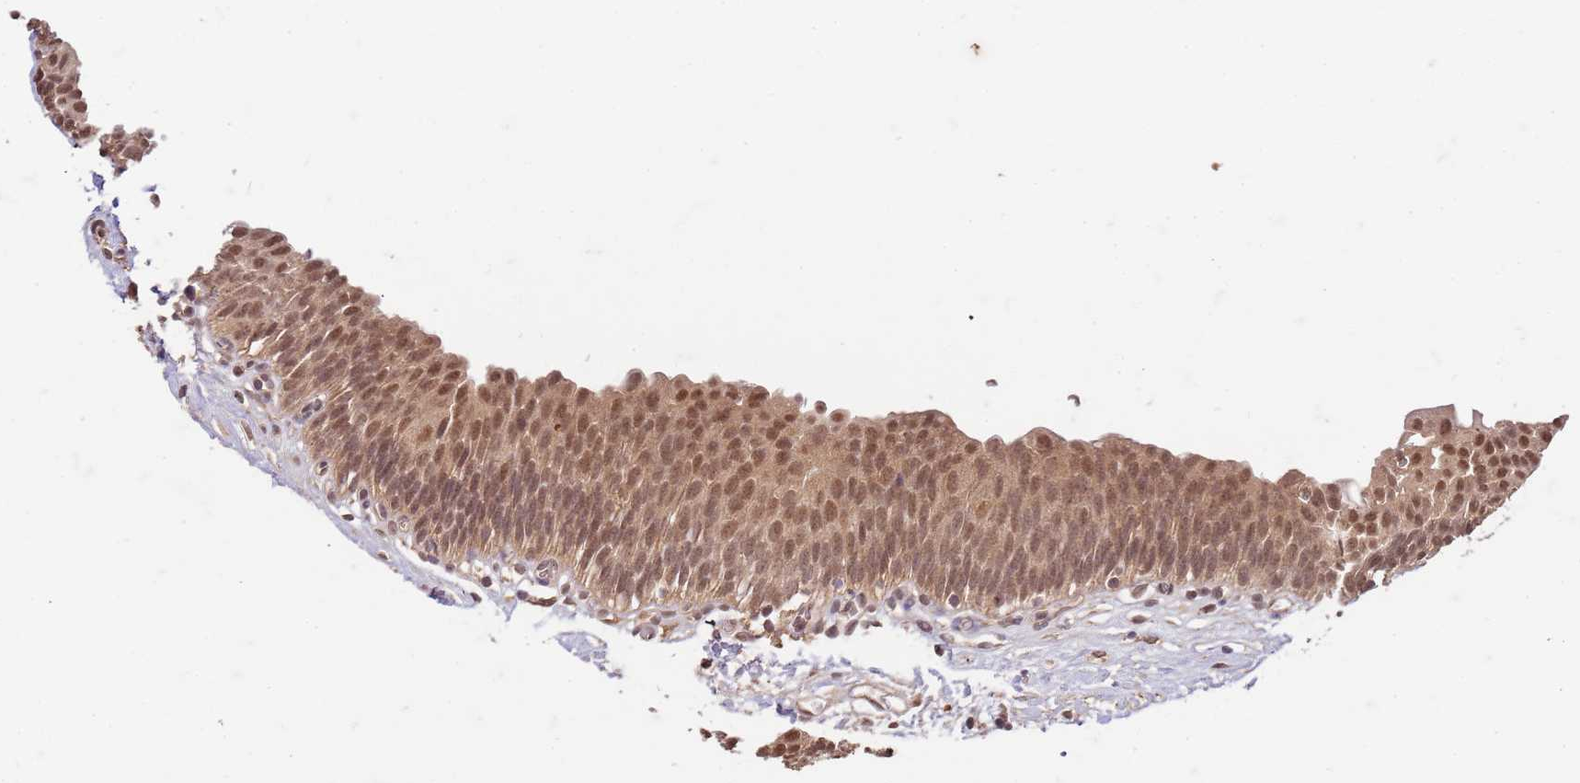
{"staining": {"intensity": "moderate", "quantity": ">75%", "location": "cytoplasmic/membranous,nuclear"}, "tissue": "urinary bladder", "cell_type": "Urothelial cells", "image_type": "normal", "snomed": [{"axis": "morphology", "description": "Normal tissue, NOS"}, {"axis": "topography", "description": "Urinary bladder"}], "caption": "A brown stain highlights moderate cytoplasmic/membranous,nuclear staining of a protein in urothelial cells of unremarkable urinary bladder.", "gene": "UBE3A", "patient": {"sex": "male", "age": 51}}